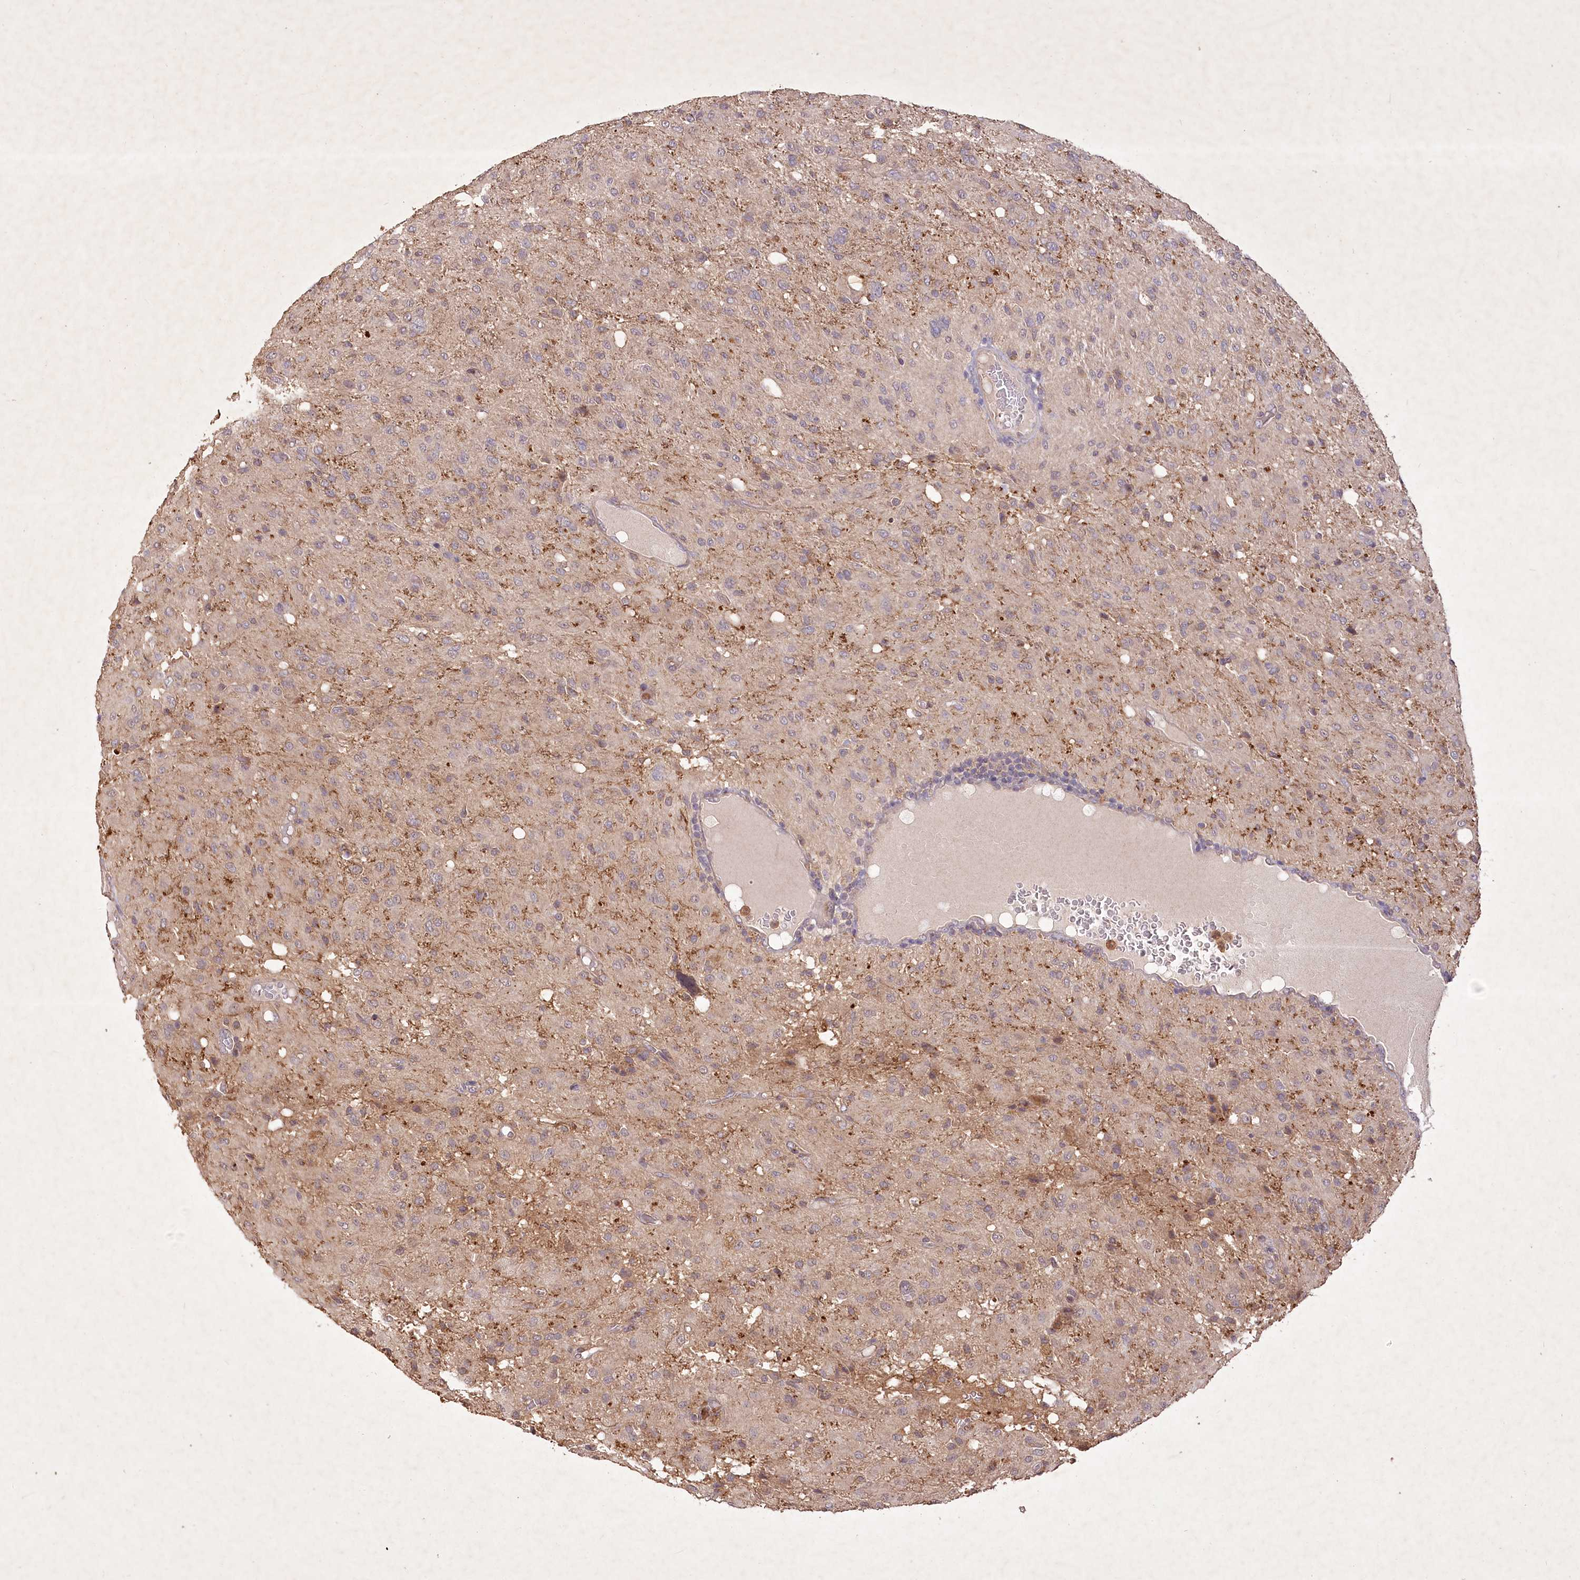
{"staining": {"intensity": "weak", "quantity": "<25%", "location": "cytoplasmic/membranous"}, "tissue": "glioma", "cell_type": "Tumor cells", "image_type": "cancer", "snomed": [{"axis": "morphology", "description": "Glioma, malignant, High grade"}, {"axis": "topography", "description": "Brain"}], "caption": "Tumor cells show no significant protein staining in malignant glioma (high-grade).", "gene": "IRAK1BP1", "patient": {"sex": "female", "age": 59}}